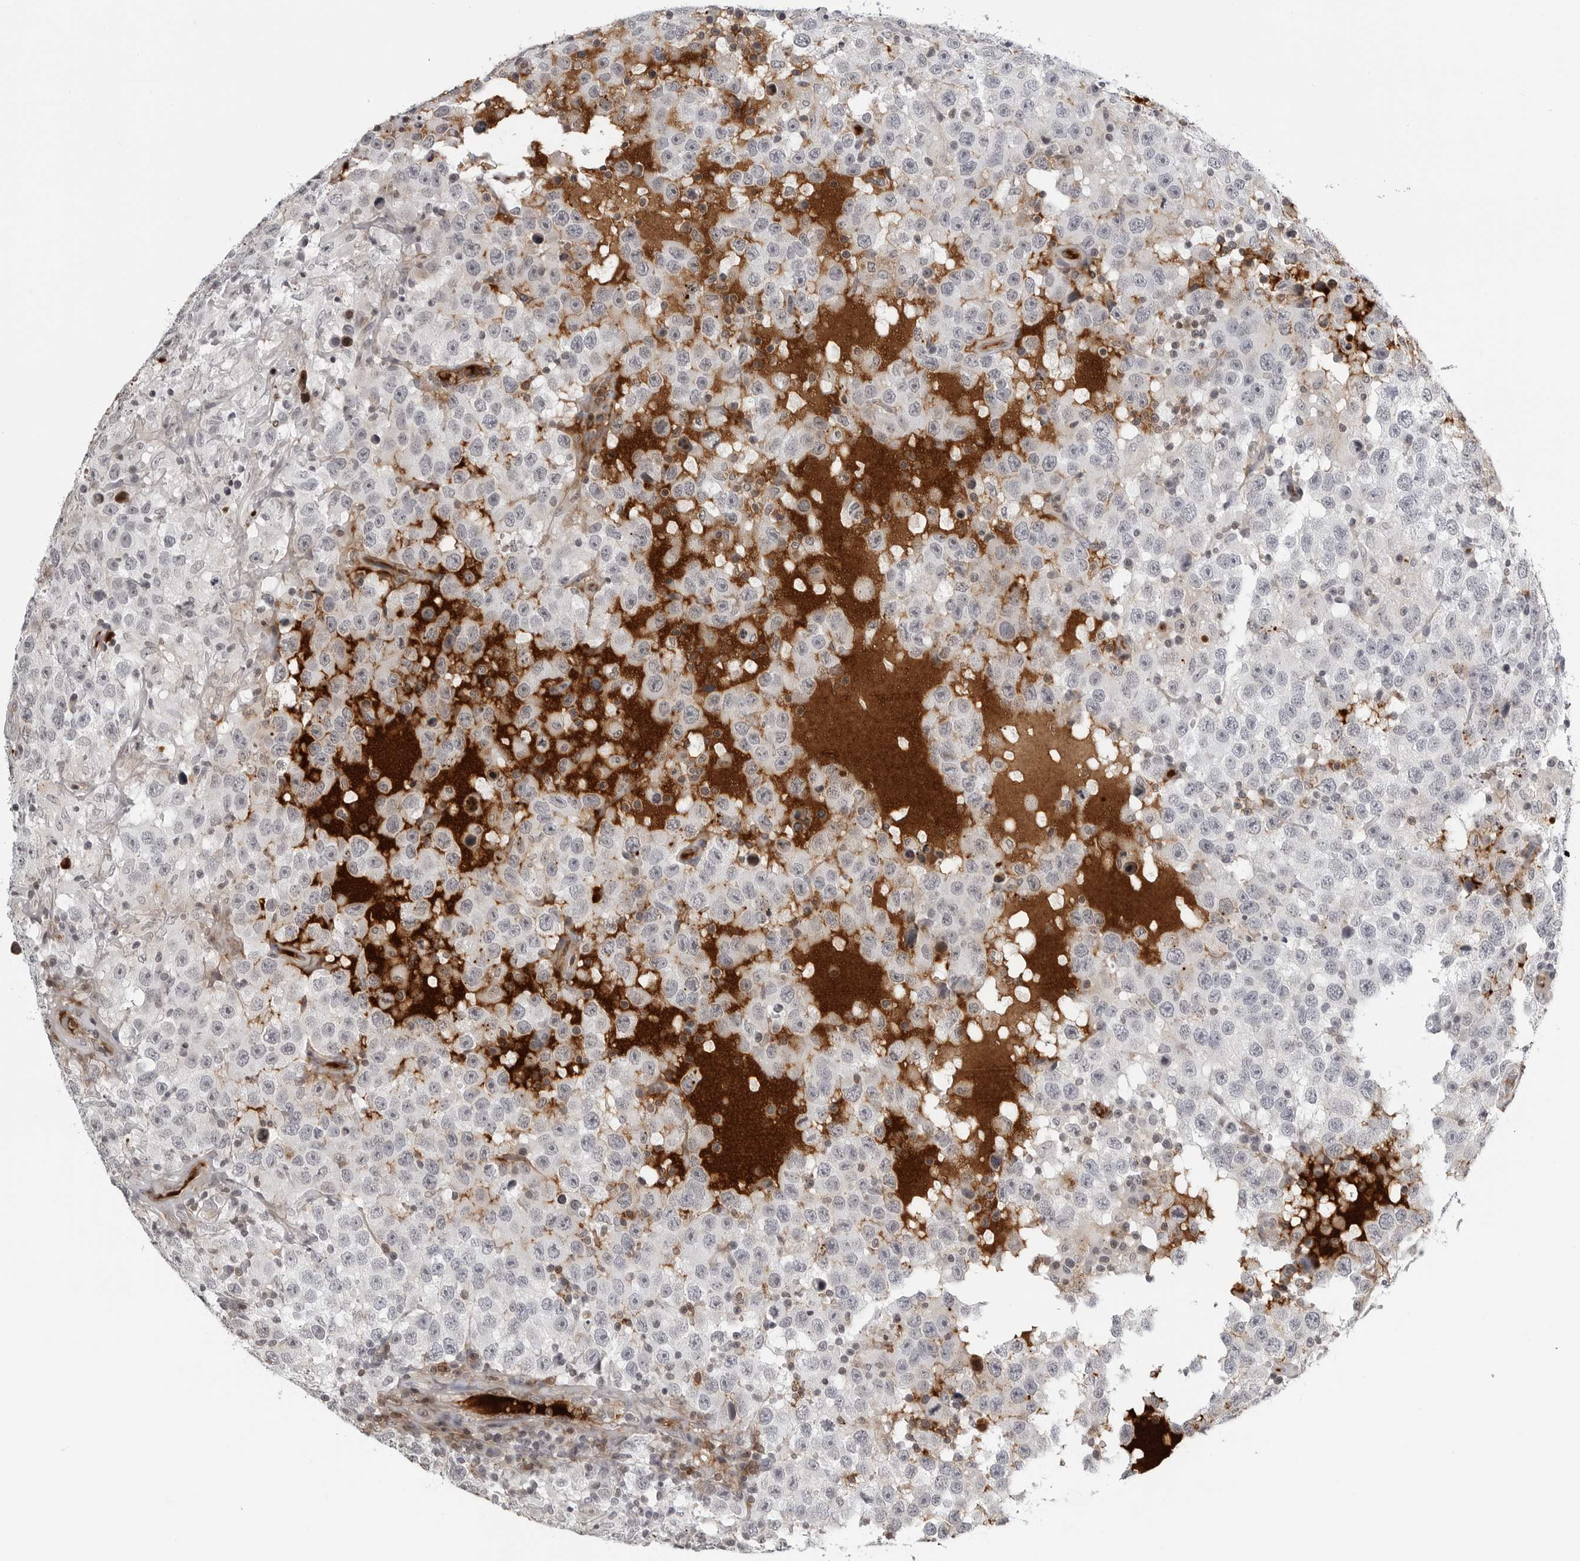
{"staining": {"intensity": "negative", "quantity": "none", "location": "none"}, "tissue": "testis cancer", "cell_type": "Tumor cells", "image_type": "cancer", "snomed": [{"axis": "morphology", "description": "Seminoma, NOS"}, {"axis": "topography", "description": "Testis"}], "caption": "A histopathology image of human testis seminoma is negative for staining in tumor cells. (DAB IHC with hematoxylin counter stain).", "gene": "CXCR5", "patient": {"sex": "male", "age": 41}}